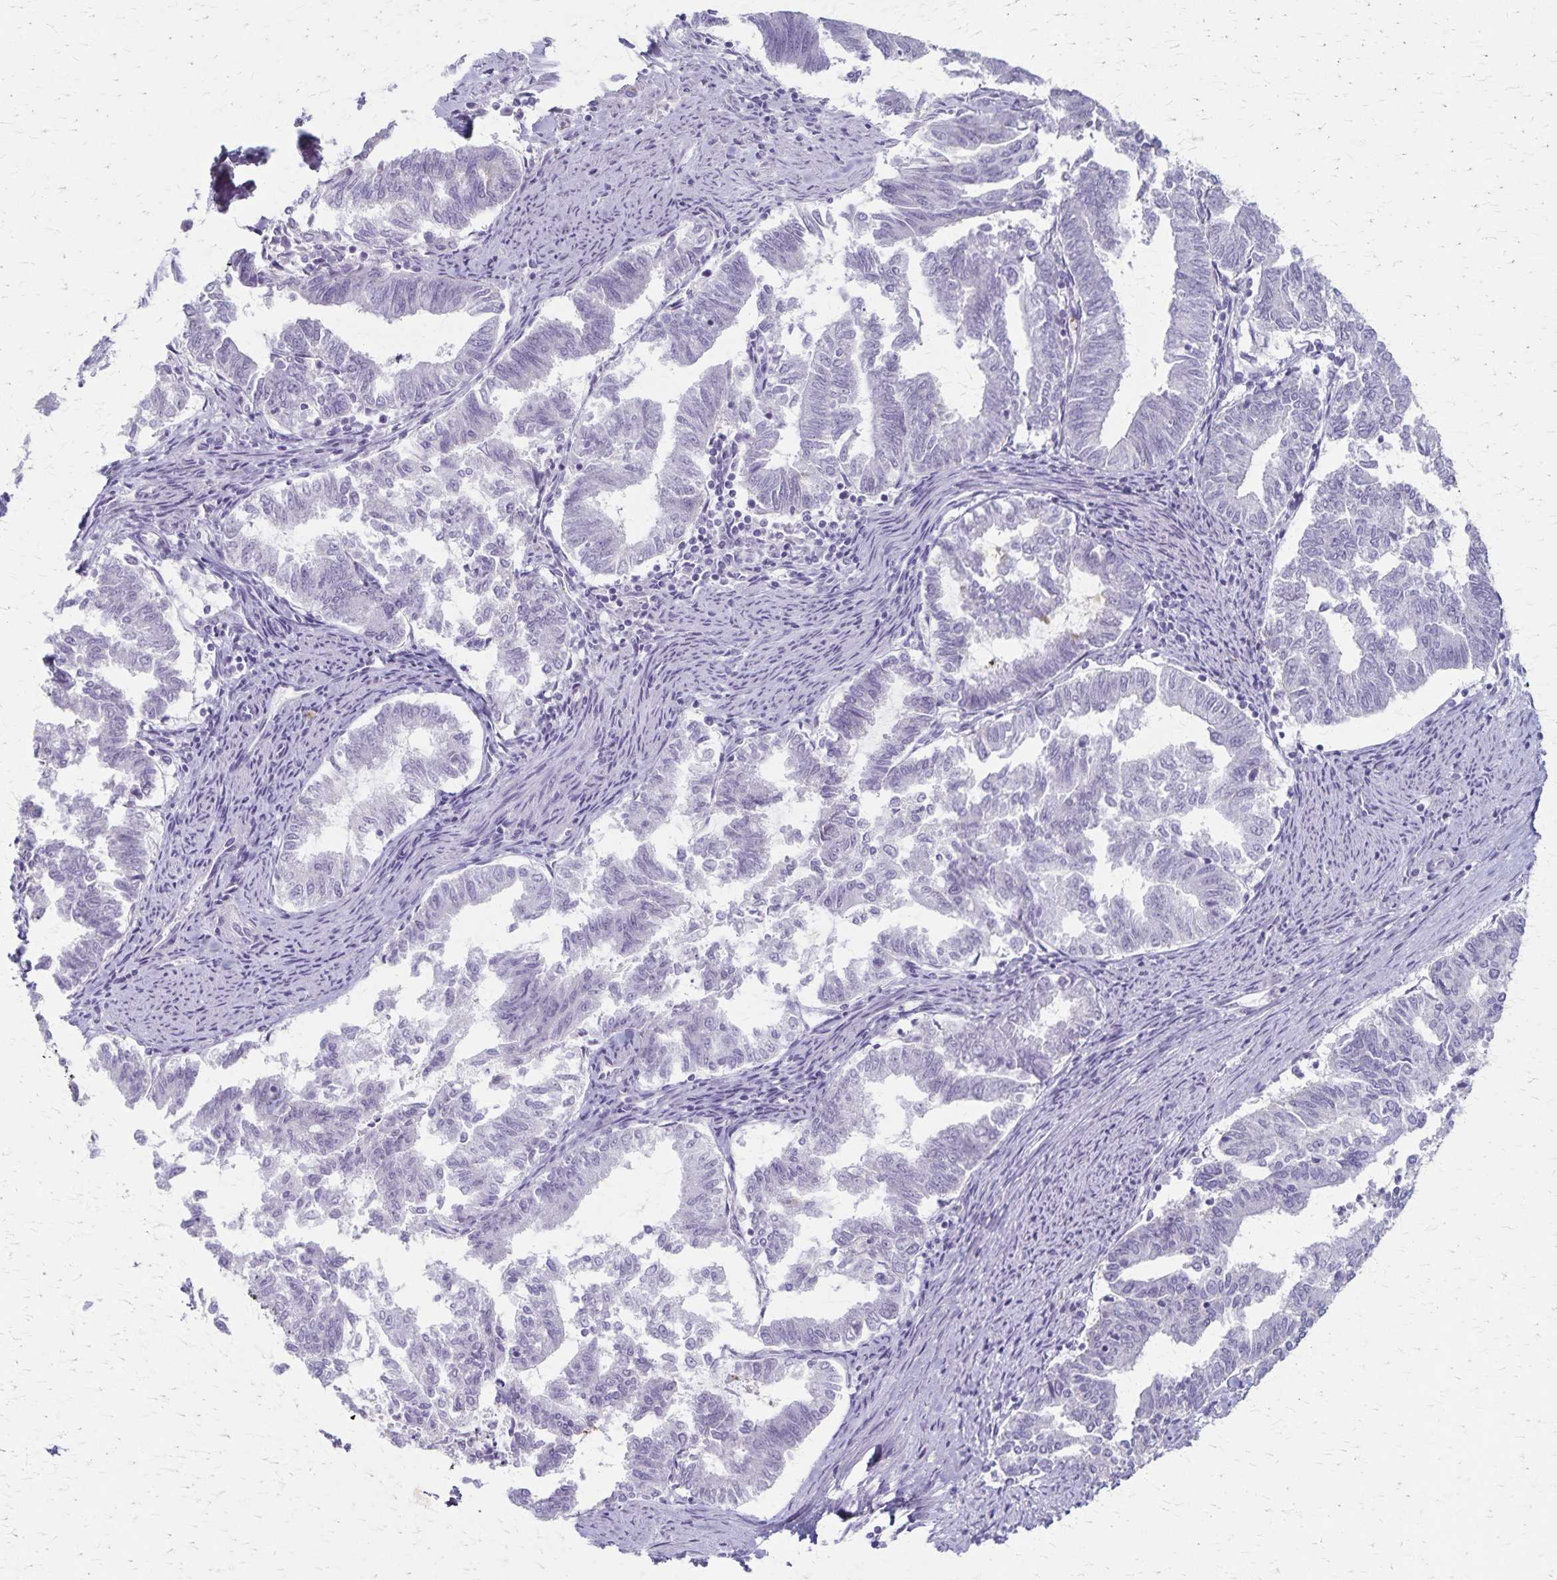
{"staining": {"intensity": "negative", "quantity": "none", "location": "none"}, "tissue": "endometrial cancer", "cell_type": "Tumor cells", "image_type": "cancer", "snomed": [{"axis": "morphology", "description": "Adenocarcinoma, NOS"}, {"axis": "topography", "description": "Endometrium"}], "caption": "This is a photomicrograph of immunohistochemistry (IHC) staining of endometrial adenocarcinoma, which shows no expression in tumor cells. (DAB IHC with hematoxylin counter stain).", "gene": "RASL10B", "patient": {"sex": "female", "age": 79}}